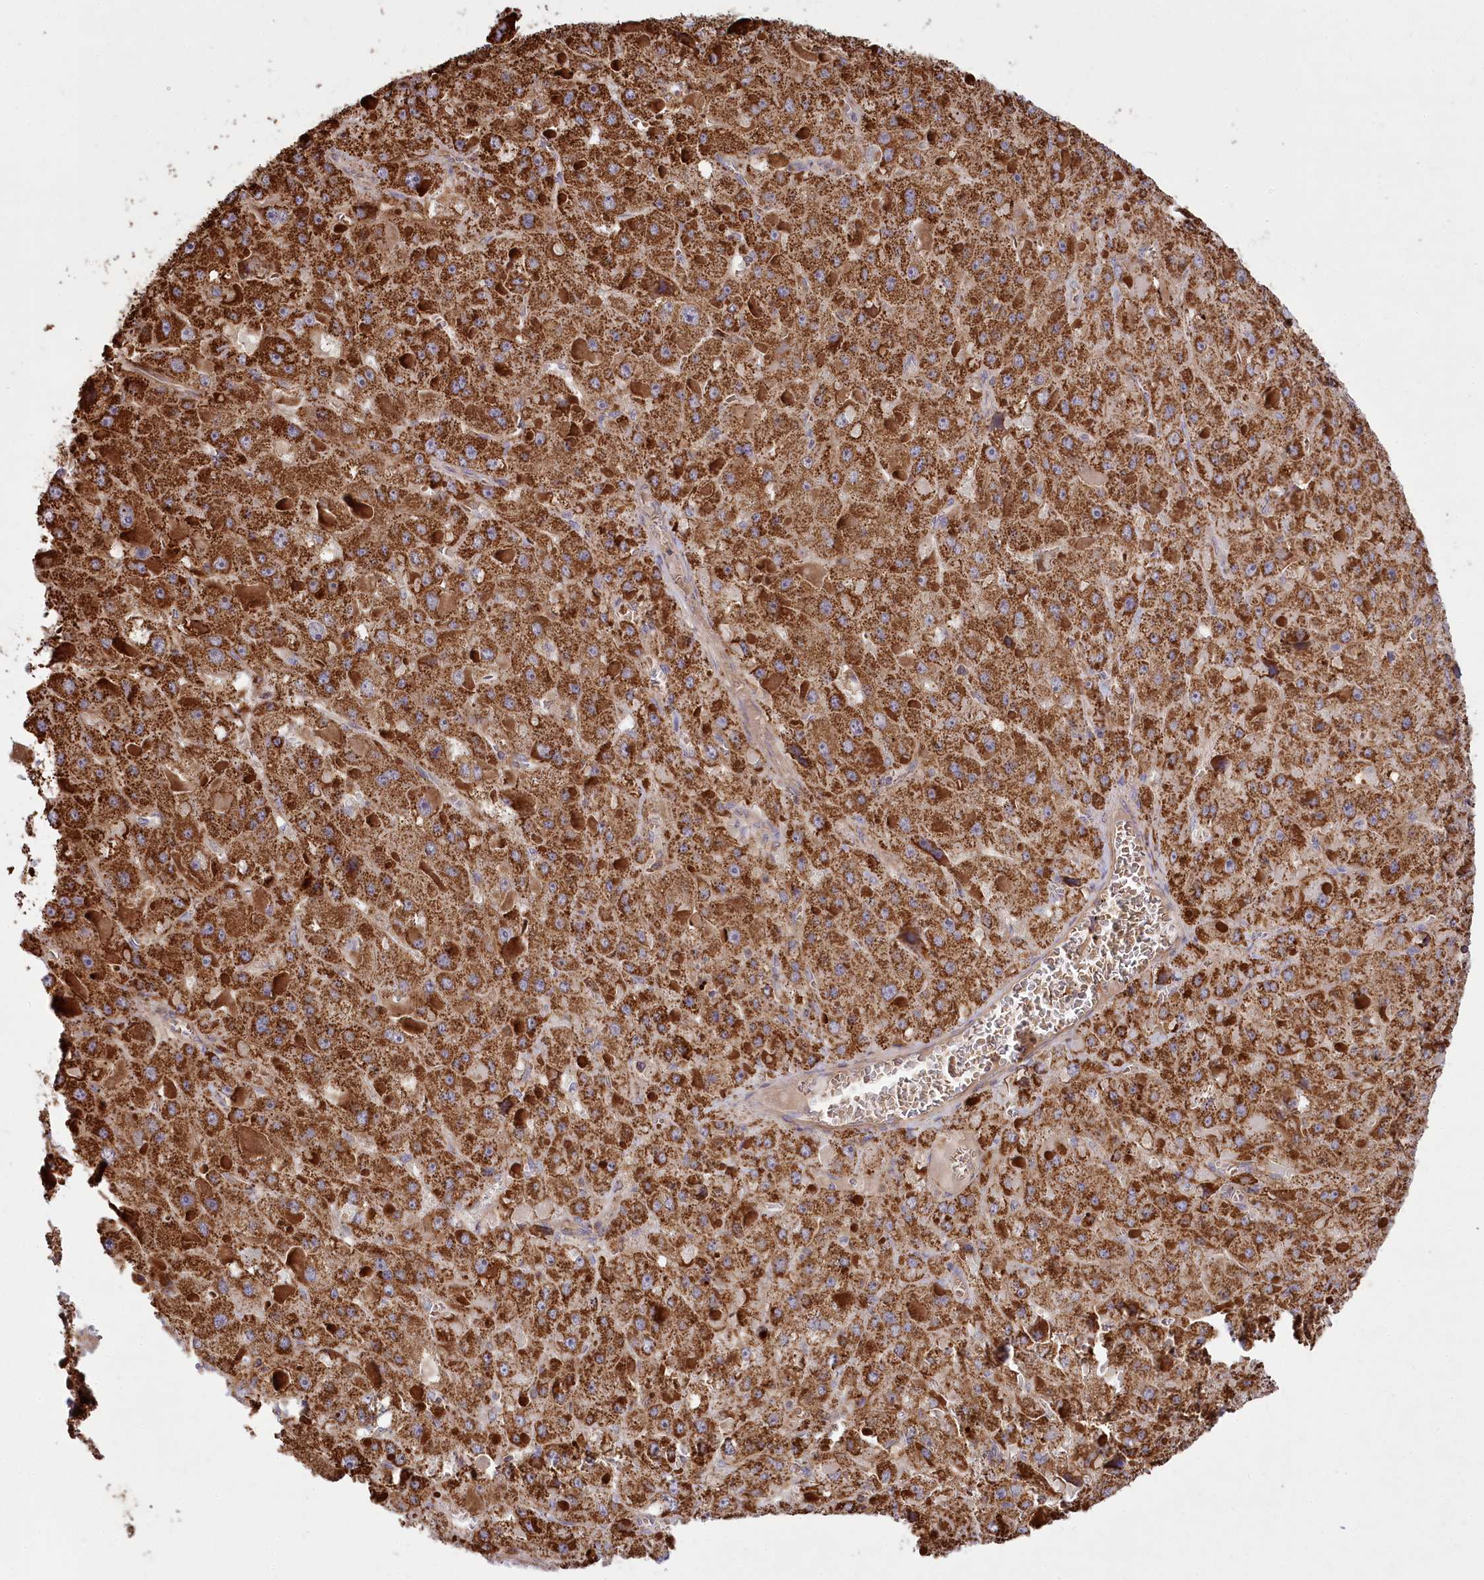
{"staining": {"intensity": "strong", "quantity": "25%-75%", "location": "cytoplasmic/membranous"}, "tissue": "liver cancer", "cell_type": "Tumor cells", "image_type": "cancer", "snomed": [{"axis": "morphology", "description": "Carcinoma, Hepatocellular, NOS"}, {"axis": "topography", "description": "Liver"}], "caption": "Immunohistochemistry of human liver cancer displays high levels of strong cytoplasmic/membranous staining in approximately 25%-75% of tumor cells.", "gene": "CARD19", "patient": {"sex": "female", "age": 73}}